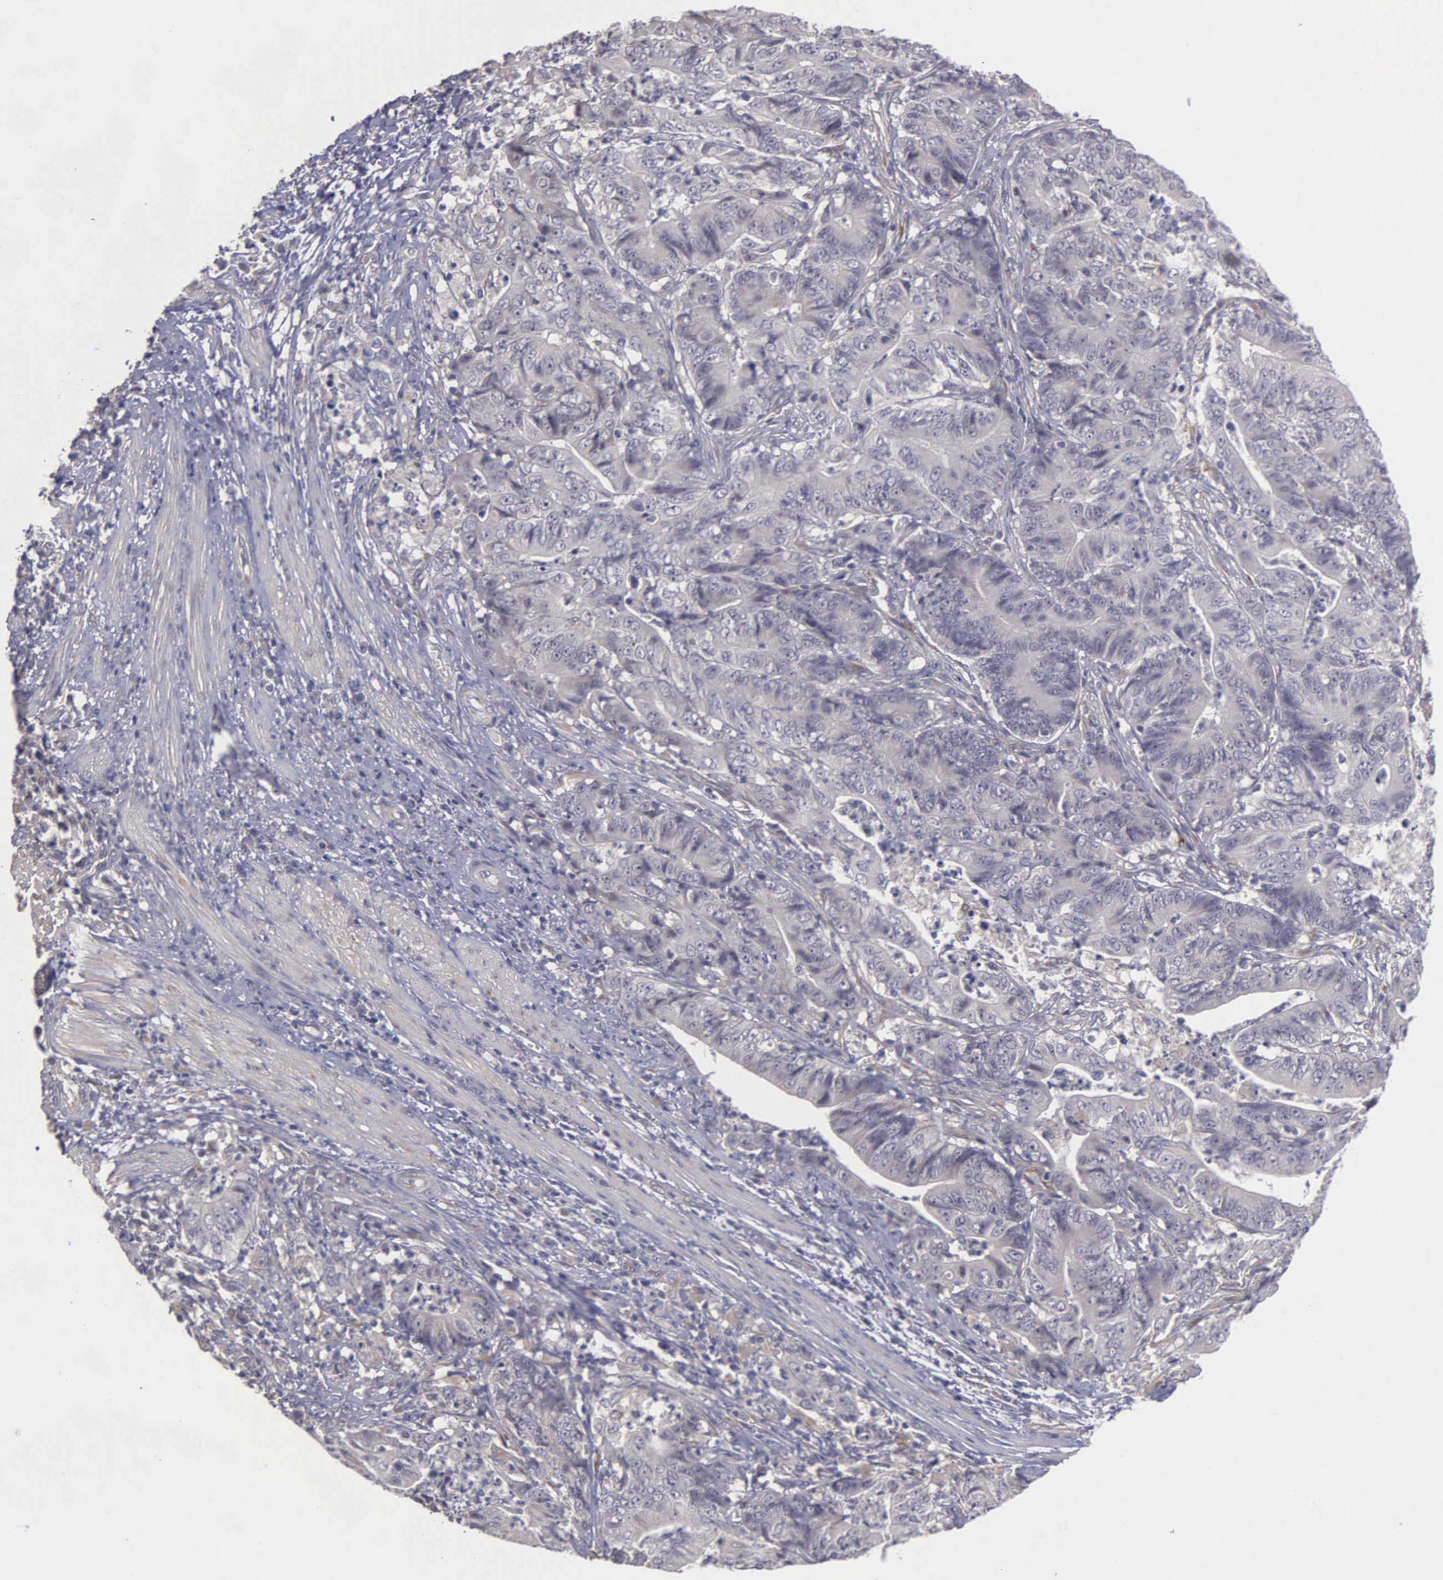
{"staining": {"intensity": "negative", "quantity": "none", "location": "none"}, "tissue": "stomach cancer", "cell_type": "Tumor cells", "image_type": "cancer", "snomed": [{"axis": "morphology", "description": "Adenocarcinoma, NOS"}, {"axis": "topography", "description": "Stomach, lower"}], "caption": "Immunohistochemical staining of adenocarcinoma (stomach) shows no significant staining in tumor cells.", "gene": "RTL10", "patient": {"sex": "female", "age": 86}}